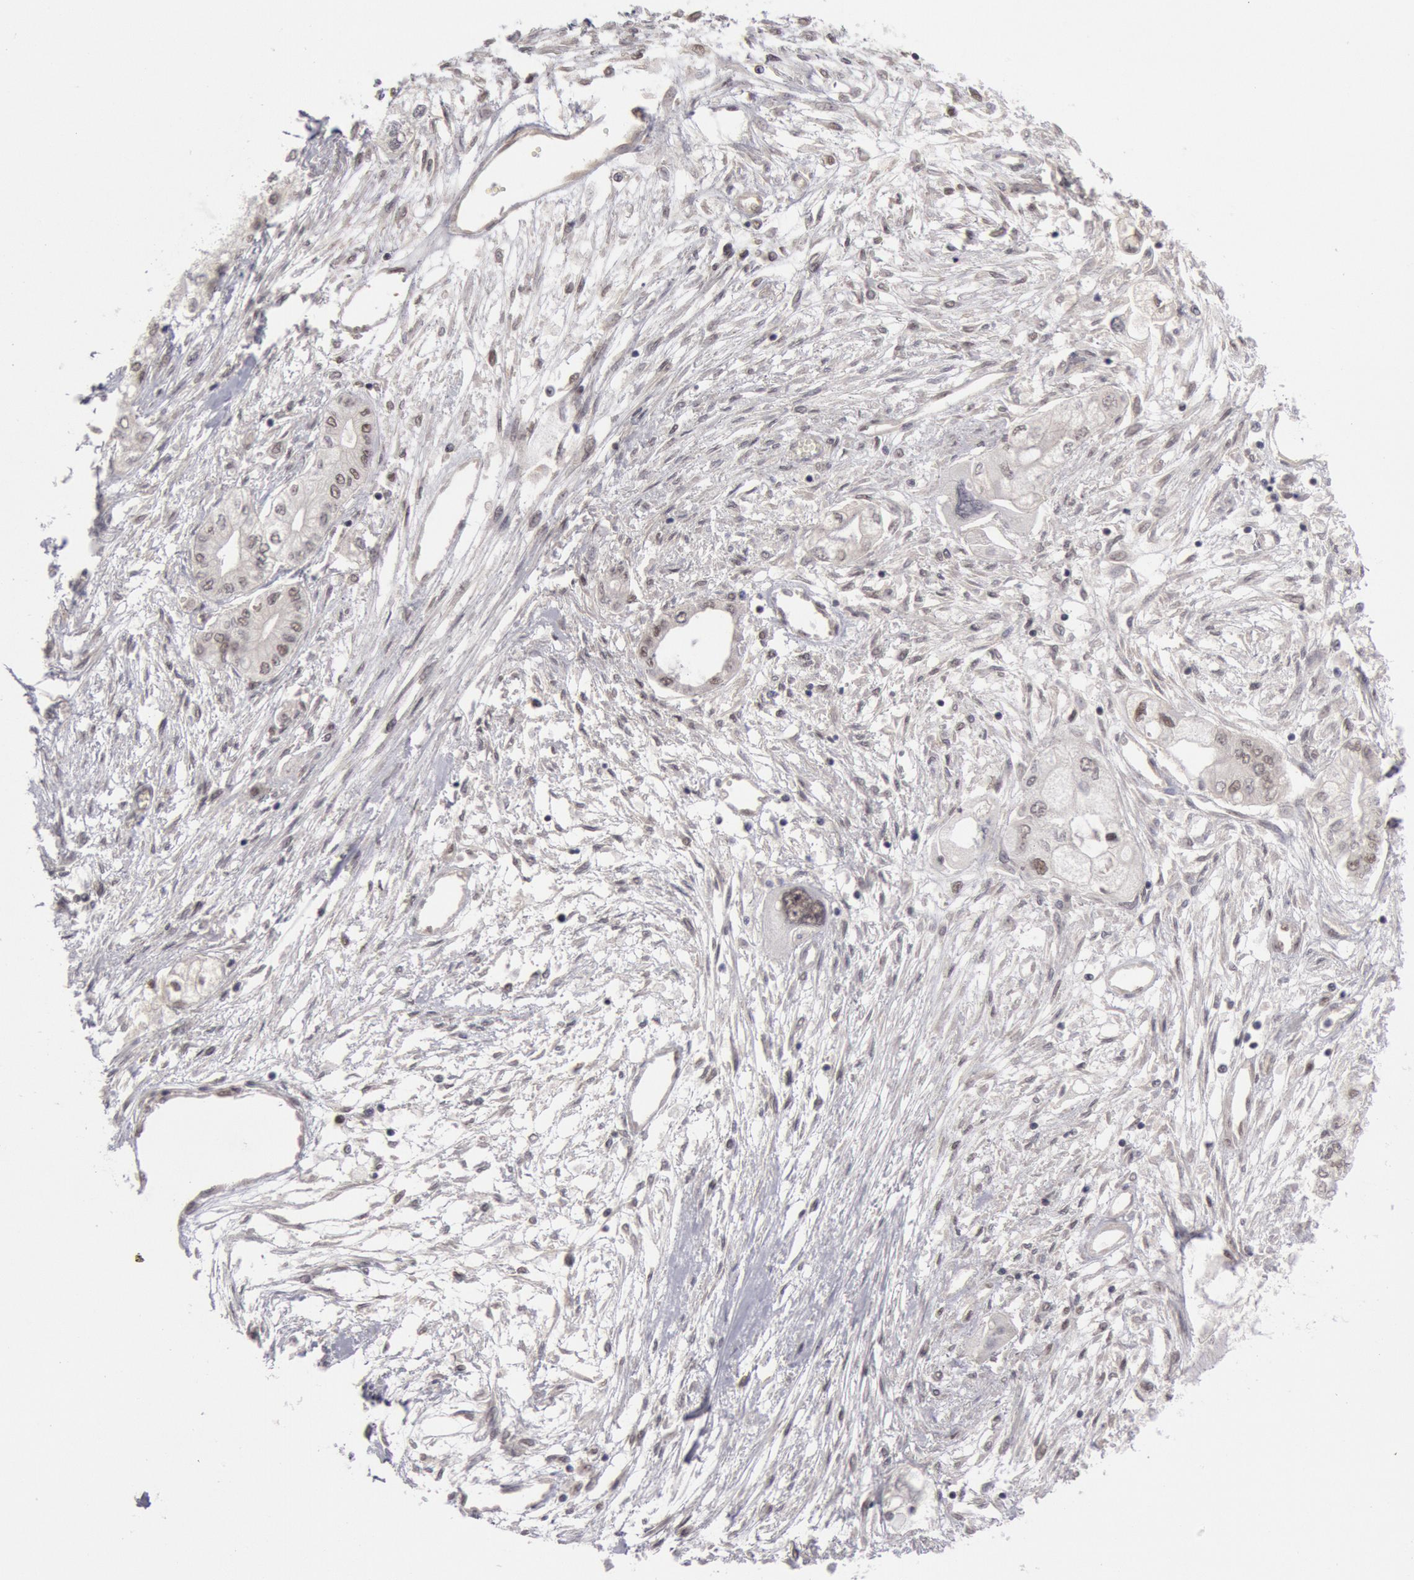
{"staining": {"intensity": "weak", "quantity": "<25%", "location": "nuclear"}, "tissue": "pancreatic cancer", "cell_type": "Tumor cells", "image_type": "cancer", "snomed": [{"axis": "morphology", "description": "Adenocarcinoma, NOS"}, {"axis": "topography", "description": "Pancreas"}], "caption": "Pancreatic cancer was stained to show a protein in brown. There is no significant positivity in tumor cells.", "gene": "PPP4R3B", "patient": {"sex": "male", "age": 79}}